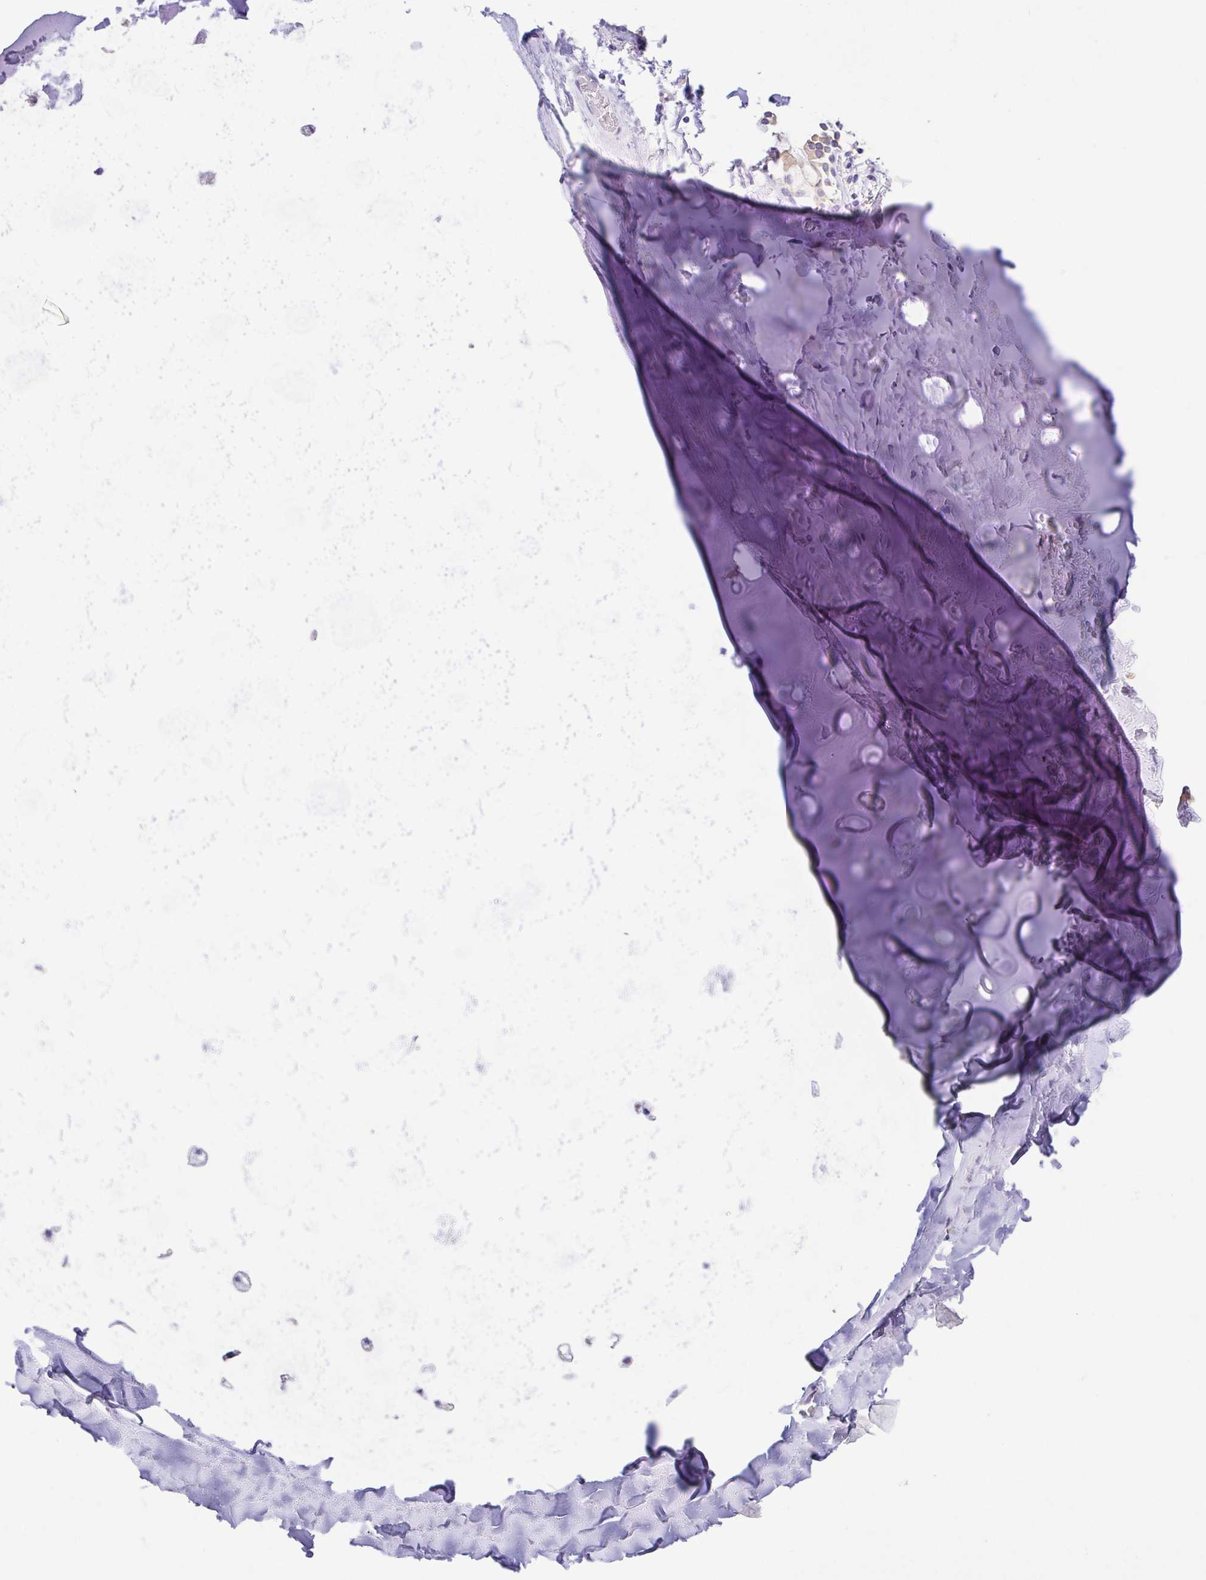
{"staining": {"intensity": "negative", "quantity": "none", "location": "none"}, "tissue": "soft tissue", "cell_type": "Chondrocytes", "image_type": "normal", "snomed": [{"axis": "morphology", "description": "Normal tissue, NOS"}, {"axis": "topography", "description": "Cartilage tissue"}, {"axis": "topography", "description": "Bronchus"}, {"axis": "topography", "description": "Peripheral nerve tissue"}], "caption": "Immunohistochemistry (IHC) histopathology image of unremarkable soft tissue stained for a protein (brown), which exhibits no positivity in chondrocytes.", "gene": "FABP3", "patient": {"sex": "male", "age": 67}}